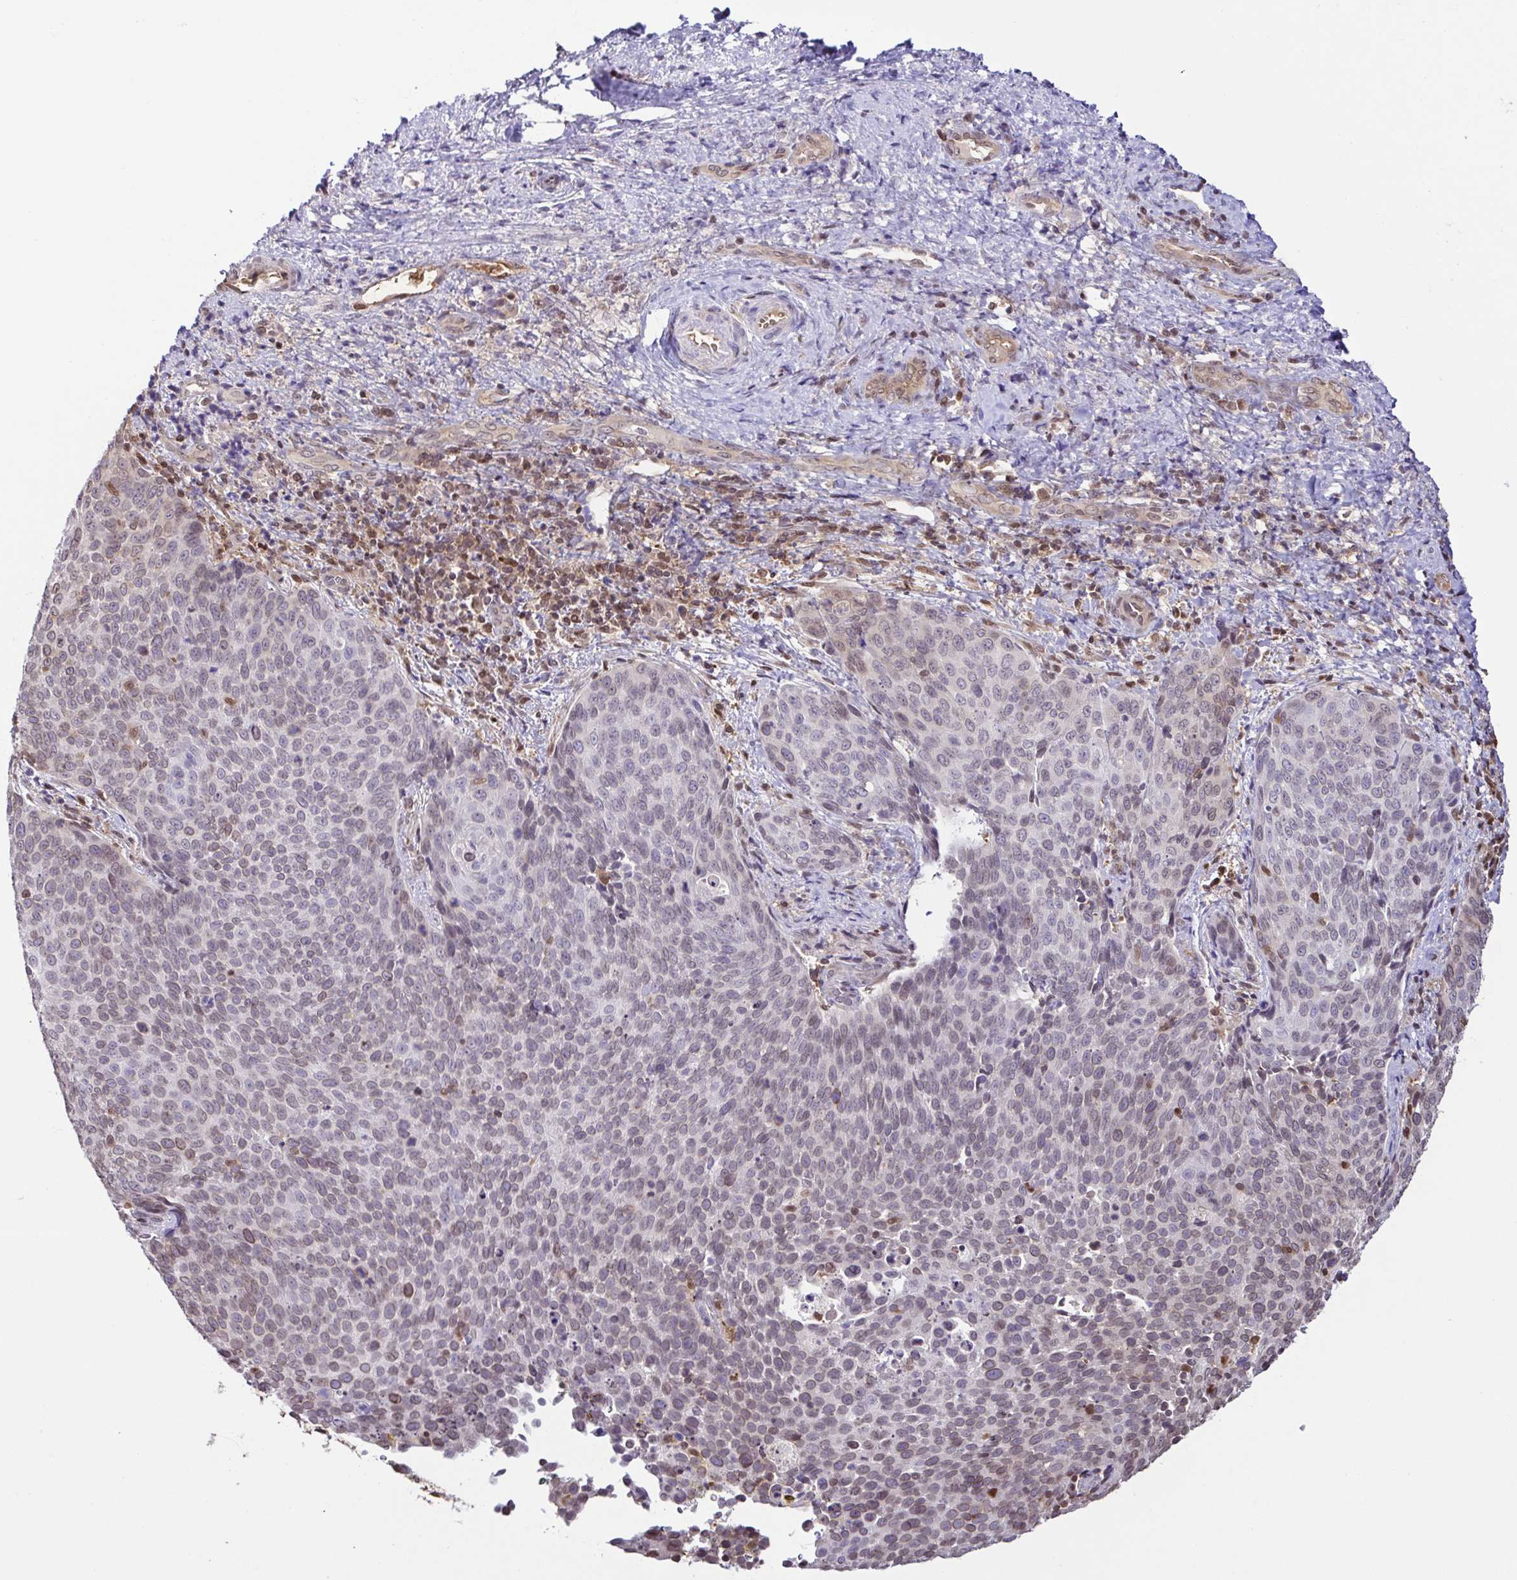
{"staining": {"intensity": "weak", "quantity": "<25%", "location": "nuclear"}, "tissue": "cervical cancer", "cell_type": "Tumor cells", "image_type": "cancer", "snomed": [{"axis": "morphology", "description": "Squamous cell carcinoma, NOS"}, {"axis": "topography", "description": "Cervix"}], "caption": "An IHC photomicrograph of cervical cancer is shown. There is no staining in tumor cells of cervical cancer.", "gene": "PSMB9", "patient": {"sex": "female", "age": 34}}